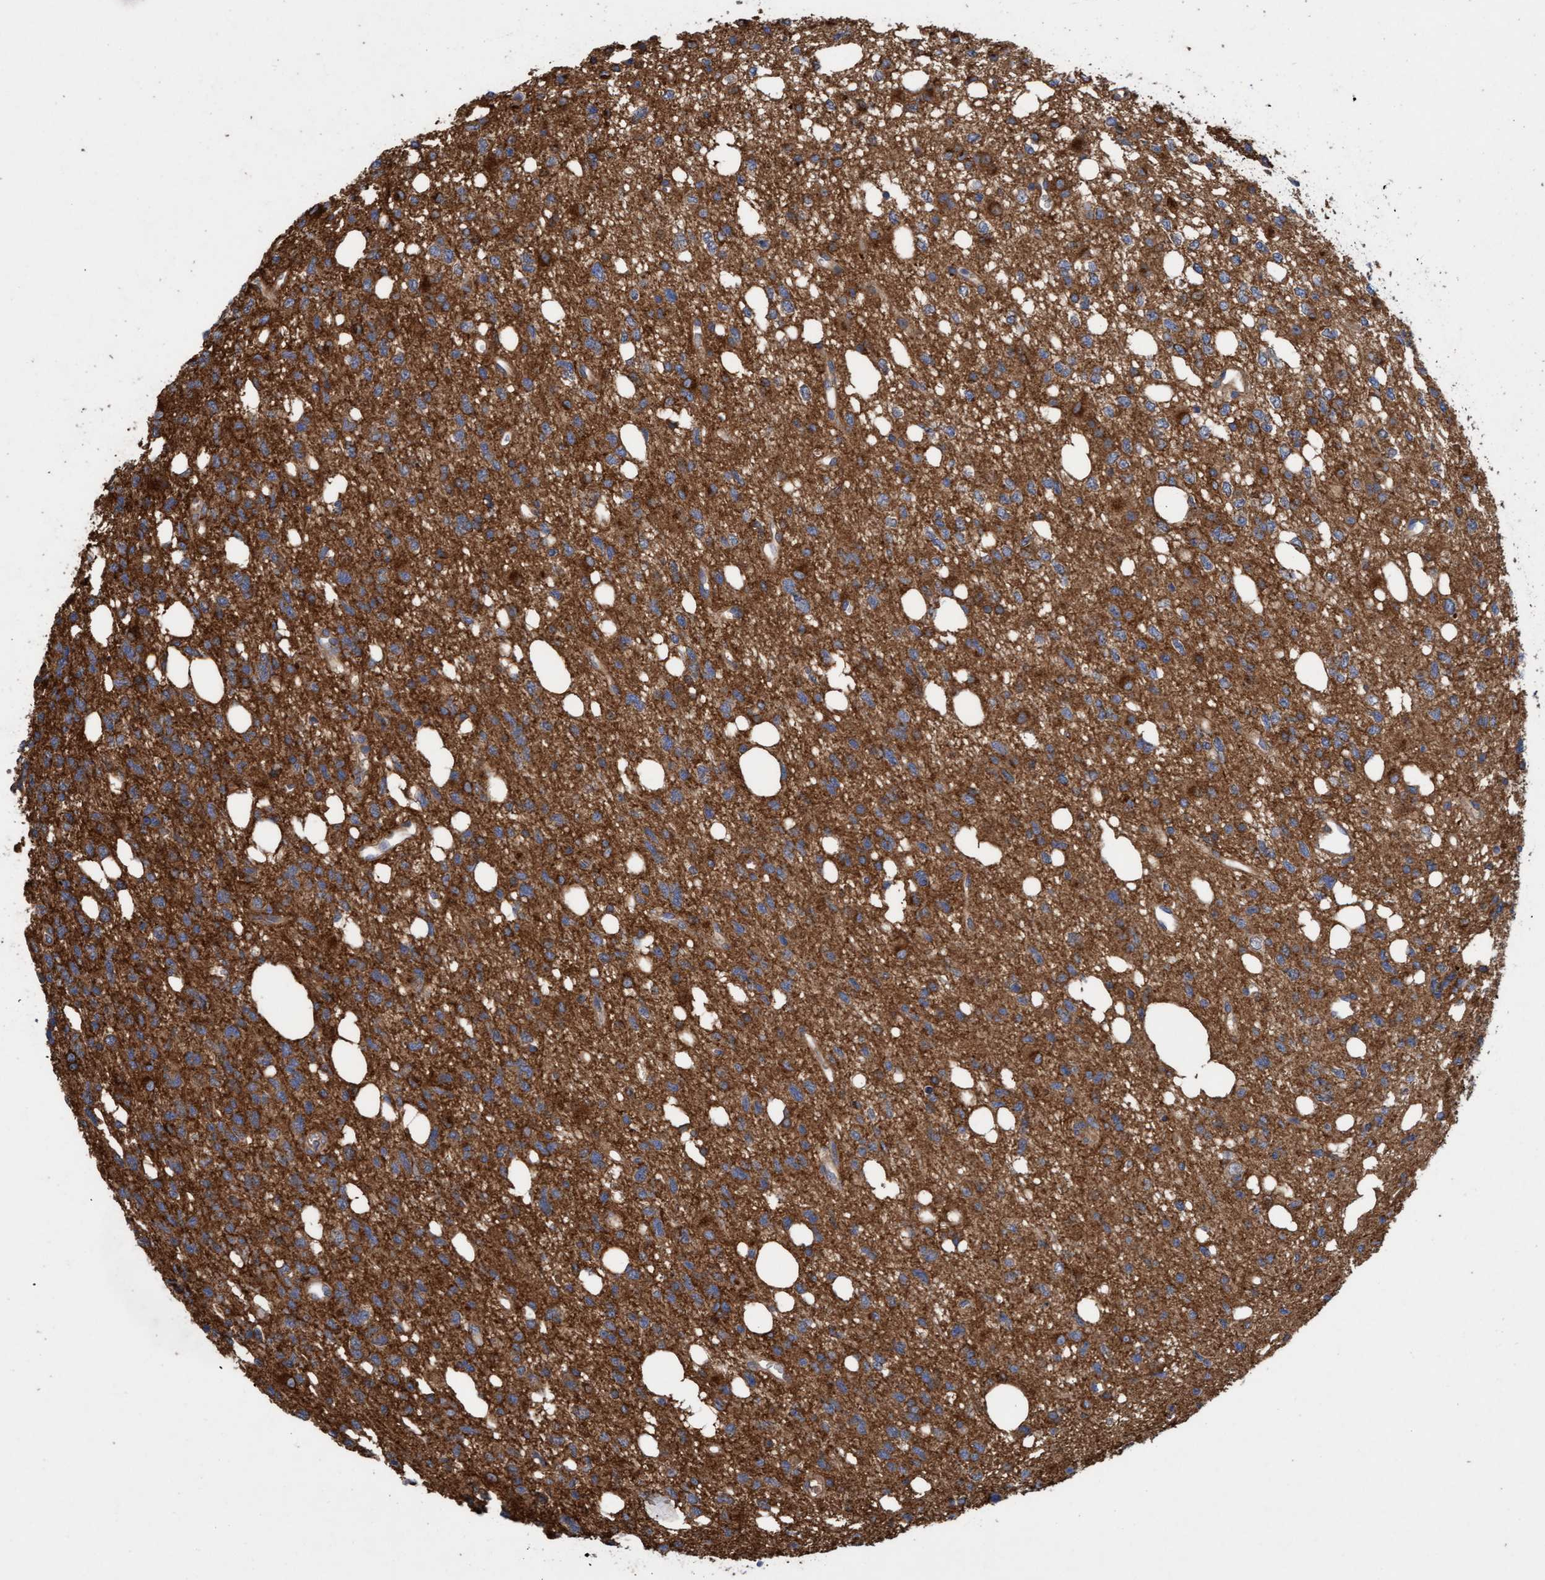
{"staining": {"intensity": "strong", "quantity": ">75%", "location": "cytoplasmic/membranous"}, "tissue": "glioma", "cell_type": "Tumor cells", "image_type": "cancer", "snomed": [{"axis": "morphology", "description": "Glioma, malignant, High grade"}, {"axis": "topography", "description": "Brain"}], "caption": "Immunohistochemistry (IHC) of human glioma demonstrates high levels of strong cytoplasmic/membranous positivity in about >75% of tumor cells.", "gene": "DDHD2", "patient": {"sex": "female", "age": 62}}